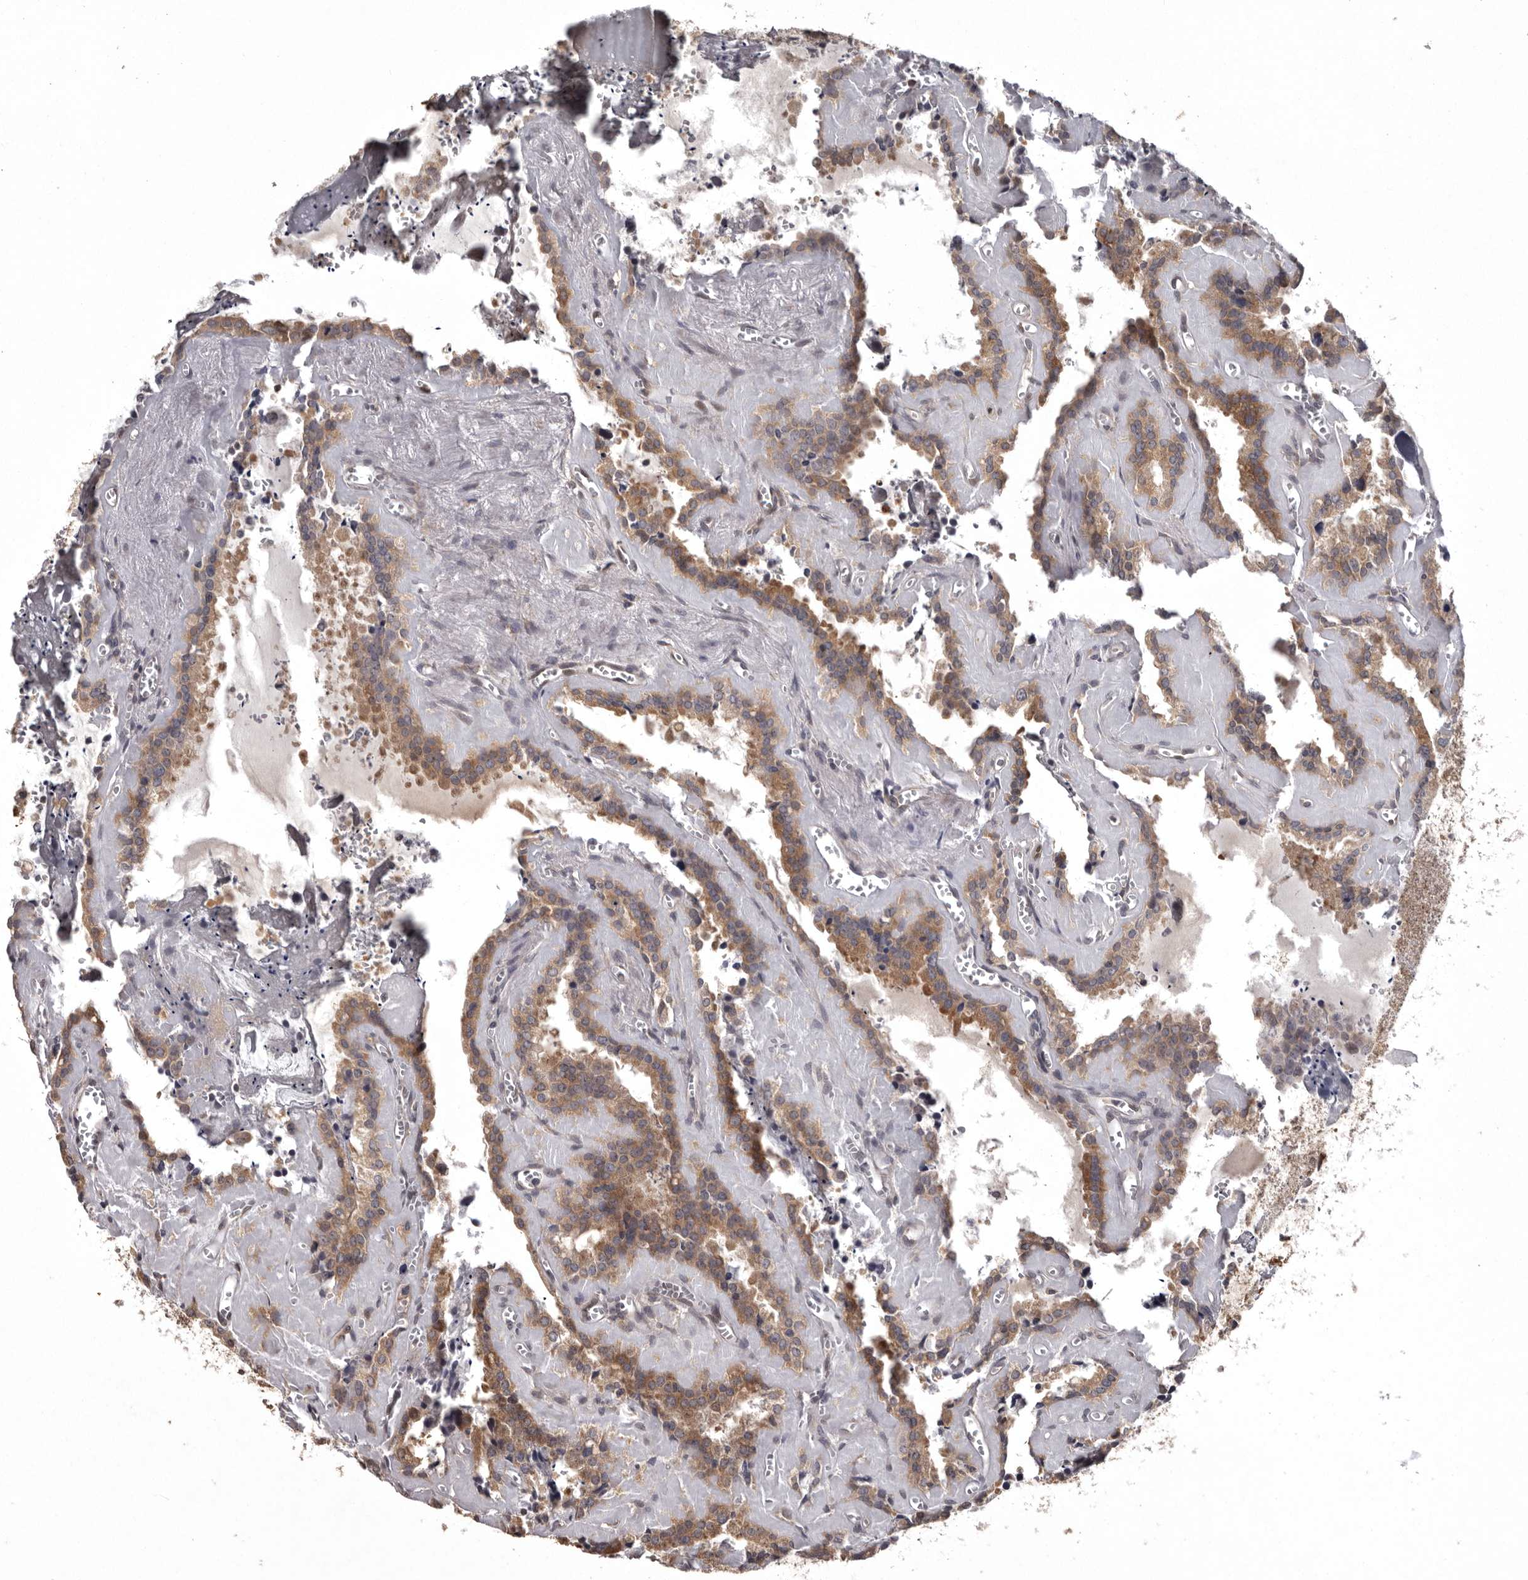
{"staining": {"intensity": "moderate", "quantity": ">75%", "location": "cytoplasmic/membranous"}, "tissue": "seminal vesicle", "cell_type": "Glandular cells", "image_type": "normal", "snomed": [{"axis": "morphology", "description": "Normal tissue, NOS"}, {"axis": "topography", "description": "Prostate"}, {"axis": "topography", "description": "Seminal veicle"}], "caption": "Immunohistochemical staining of benign seminal vesicle reveals moderate cytoplasmic/membranous protein staining in about >75% of glandular cells. (brown staining indicates protein expression, while blue staining denotes nuclei).", "gene": "DARS1", "patient": {"sex": "male", "age": 59}}